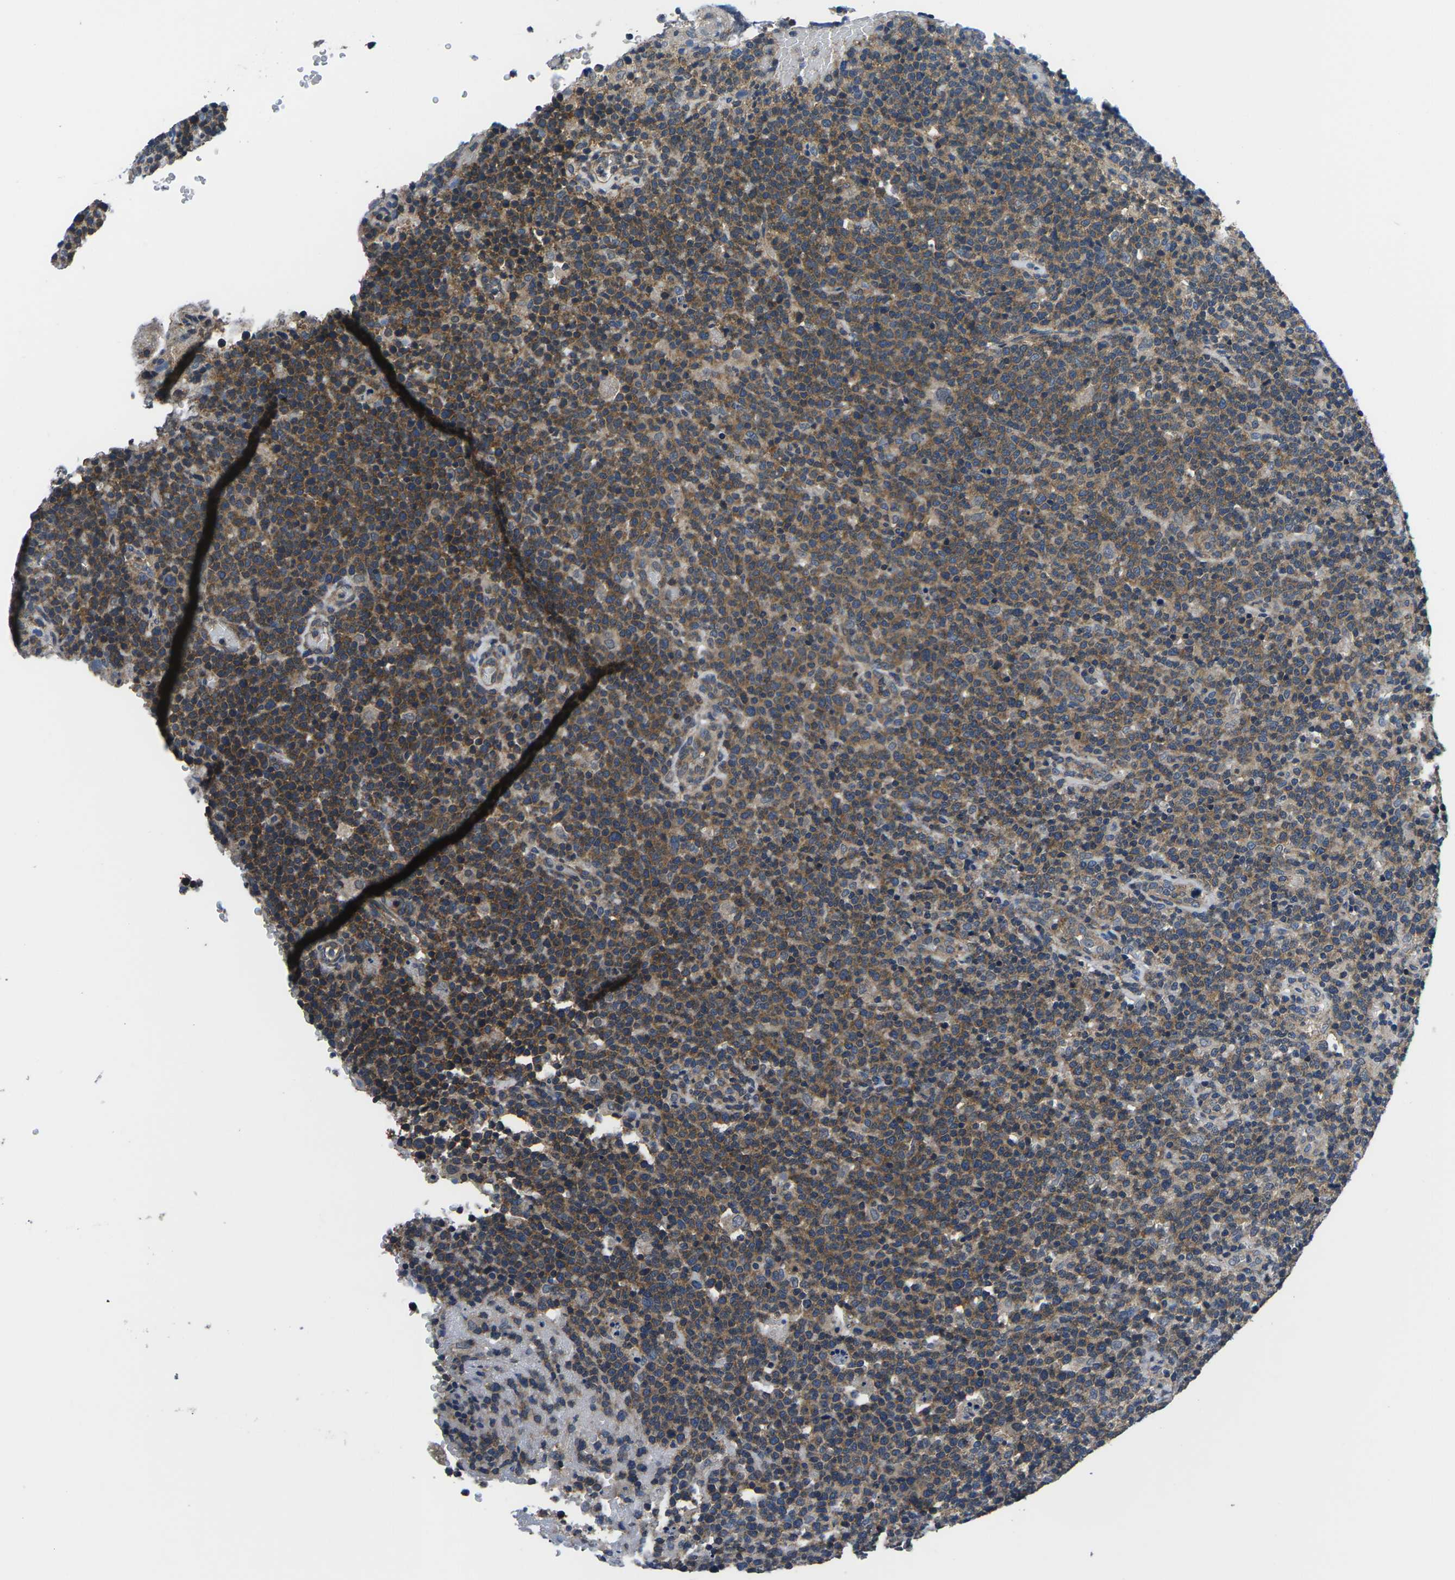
{"staining": {"intensity": "moderate", "quantity": ">75%", "location": "cytoplasmic/membranous"}, "tissue": "lymphoma", "cell_type": "Tumor cells", "image_type": "cancer", "snomed": [{"axis": "morphology", "description": "Malignant lymphoma, non-Hodgkin's type, High grade"}, {"axis": "topography", "description": "Lymph node"}], "caption": "High-magnification brightfield microscopy of malignant lymphoma, non-Hodgkin's type (high-grade) stained with DAB (brown) and counterstained with hematoxylin (blue). tumor cells exhibit moderate cytoplasmic/membranous staining is present in approximately>75% of cells.", "gene": "GSK3B", "patient": {"sex": "male", "age": 61}}